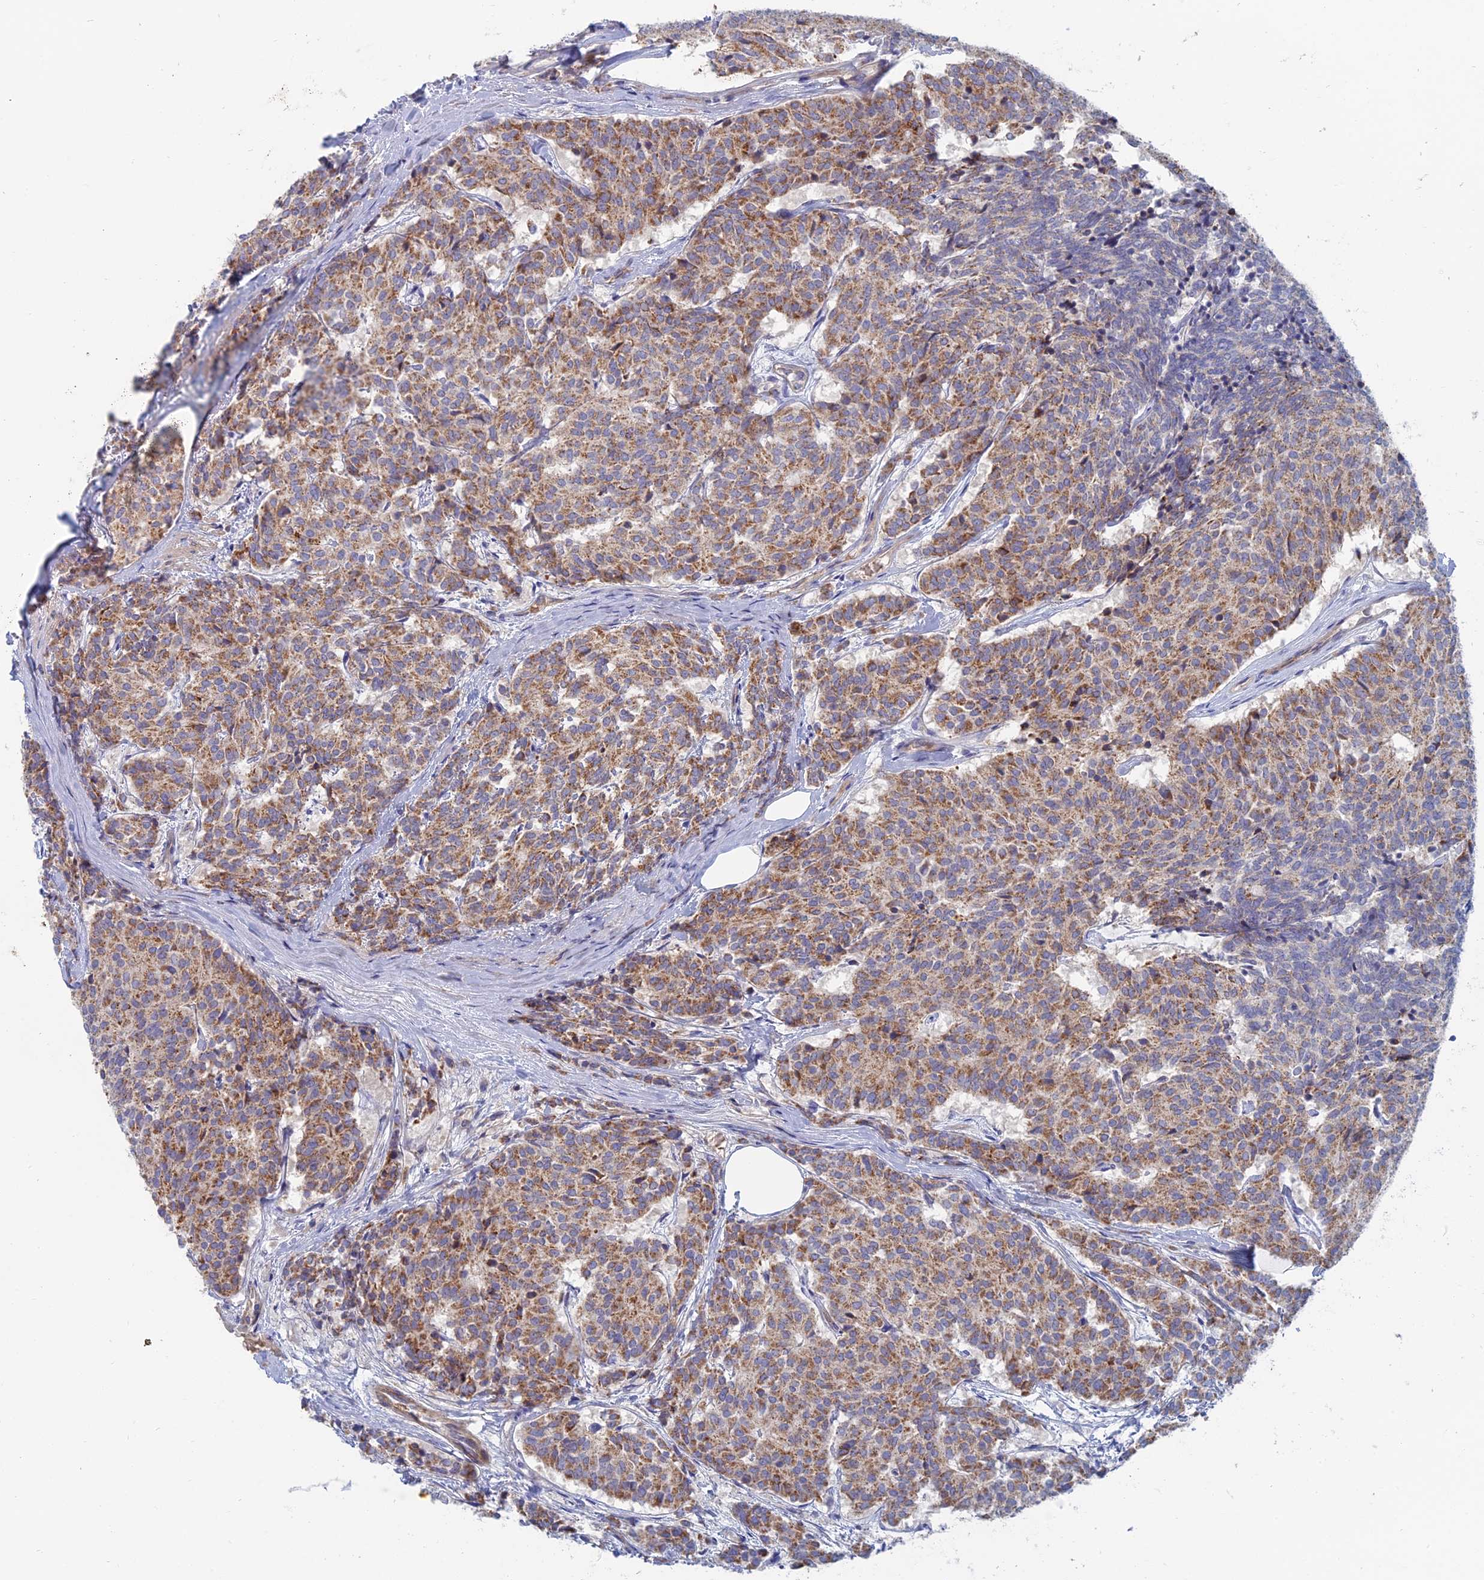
{"staining": {"intensity": "moderate", "quantity": ">75%", "location": "cytoplasmic/membranous"}, "tissue": "carcinoid", "cell_type": "Tumor cells", "image_type": "cancer", "snomed": [{"axis": "morphology", "description": "Carcinoid, malignant, NOS"}, {"axis": "topography", "description": "Pancreas"}], "caption": "Immunohistochemistry (IHC) micrograph of human carcinoid stained for a protein (brown), which demonstrates medium levels of moderate cytoplasmic/membranous positivity in about >75% of tumor cells.", "gene": "TBC1D30", "patient": {"sex": "female", "age": 54}}